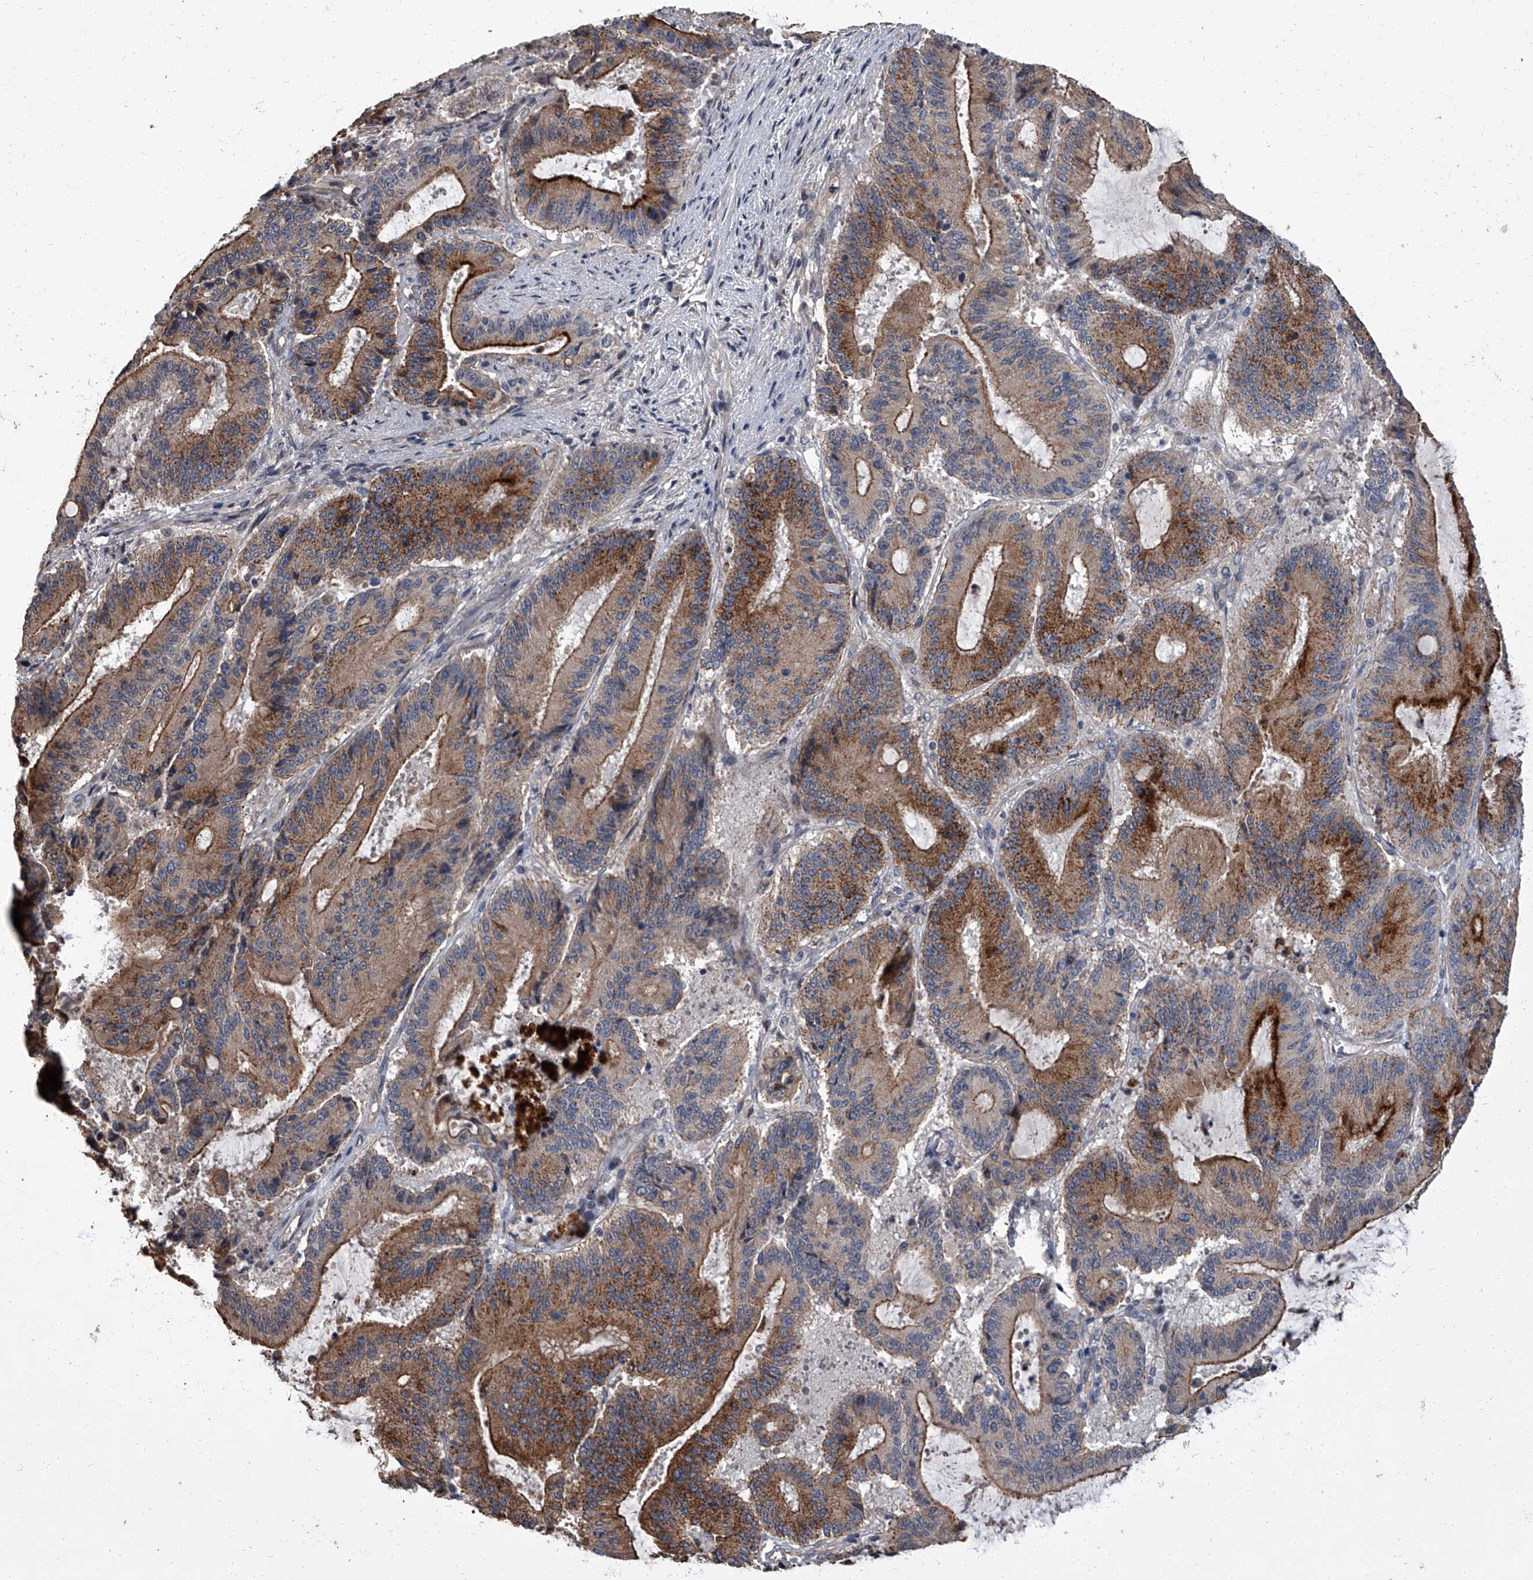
{"staining": {"intensity": "strong", "quantity": ">75%", "location": "cytoplasmic/membranous"}, "tissue": "liver cancer", "cell_type": "Tumor cells", "image_type": "cancer", "snomed": [{"axis": "morphology", "description": "Normal tissue, NOS"}, {"axis": "morphology", "description": "Cholangiocarcinoma"}, {"axis": "topography", "description": "Liver"}, {"axis": "topography", "description": "Peripheral nerve tissue"}], "caption": "A photomicrograph of human liver cholangiocarcinoma stained for a protein reveals strong cytoplasmic/membranous brown staining in tumor cells.", "gene": "SIRT4", "patient": {"sex": "female", "age": 73}}